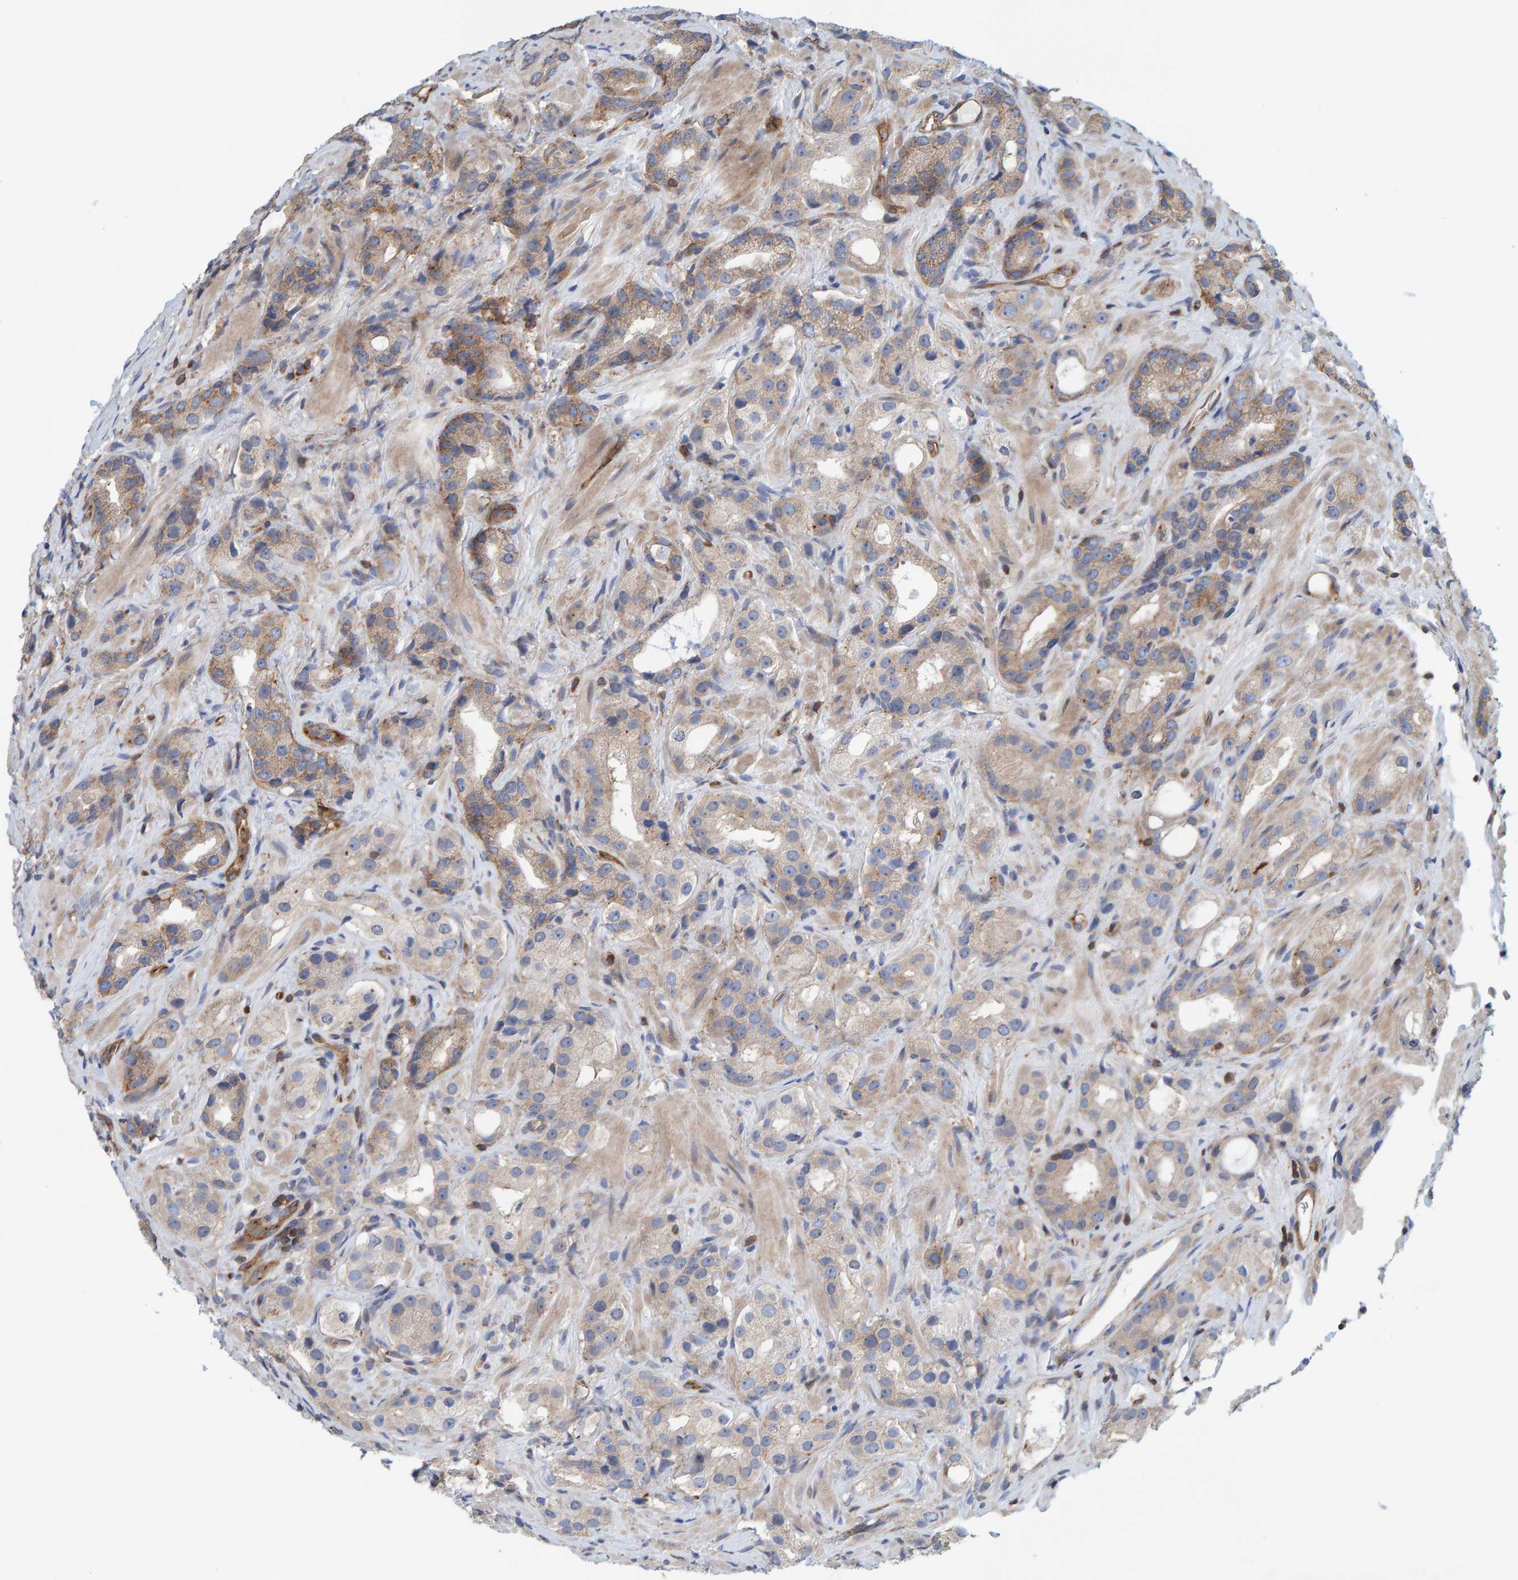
{"staining": {"intensity": "weak", "quantity": ">75%", "location": "cytoplasmic/membranous"}, "tissue": "prostate cancer", "cell_type": "Tumor cells", "image_type": "cancer", "snomed": [{"axis": "morphology", "description": "Adenocarcinoma, High grade"}, {"axis": "topography", "description": "Prostate"}], "caption": "There is low levels of weak cytoplasmic/membranous positivity in tumor cells of prostate cancer (adenocarcinoma (high-grade)), as demonstrated by immunohistochemical staining (brown color).", "gene": "PRKD2", "patient": {"sex": "male", "age": 63}}